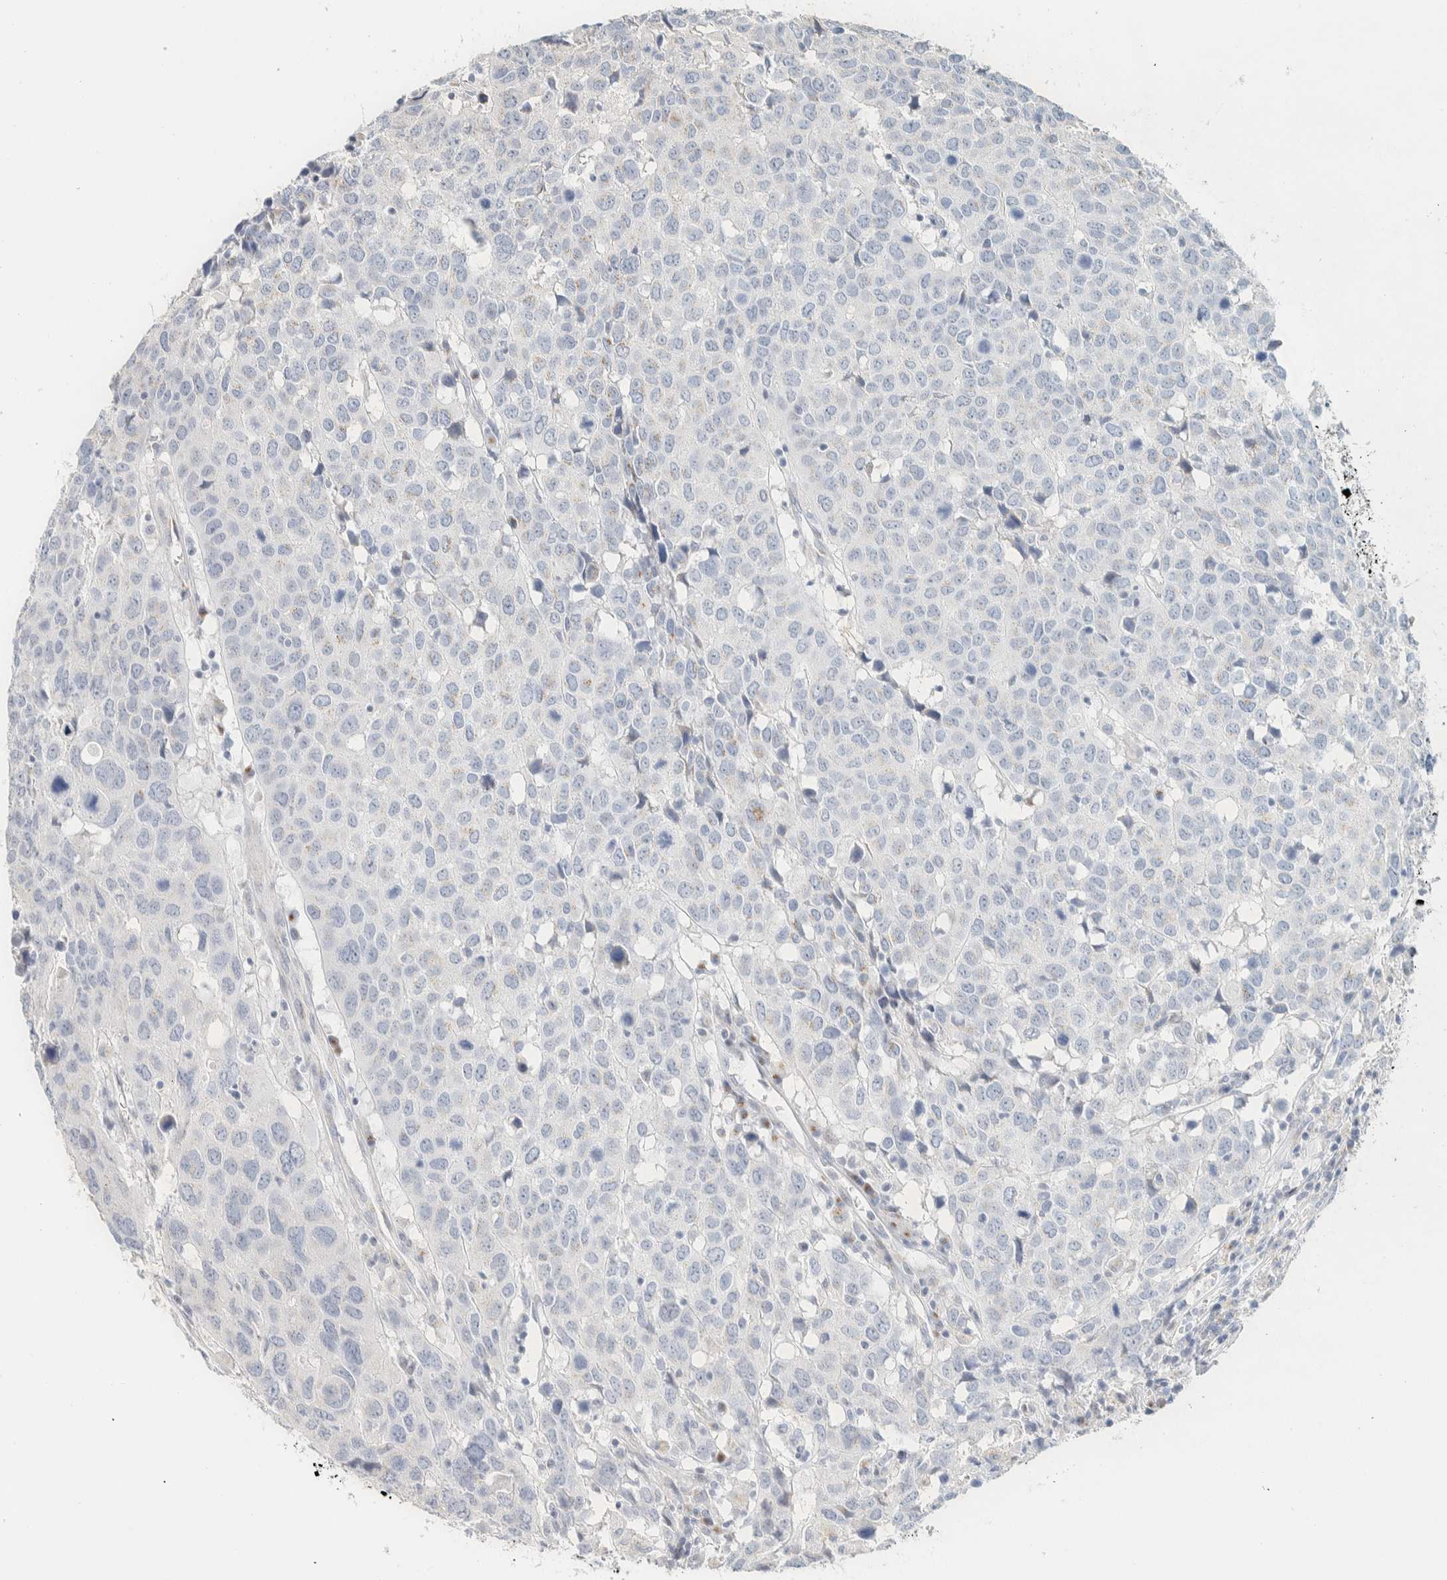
{"staining": {"intensity": "negative", "quantity": "none", "location": "none"}, "tissue": "head and neck cancer", "cell_type": "Tumor cells", "image_type": "cancer", "snomed": [{"axis": "morphology", "description": "Squamous cell carcinoma, NOS"}, {"axis": "topography", "description": "Head-Neck"}], "caption": "The image exhibits no staining of tumor cells in squamous cell carcinoma (head and neck).", "gene": "SPNS3", "patient": {"sex": "male", "age": 66}}